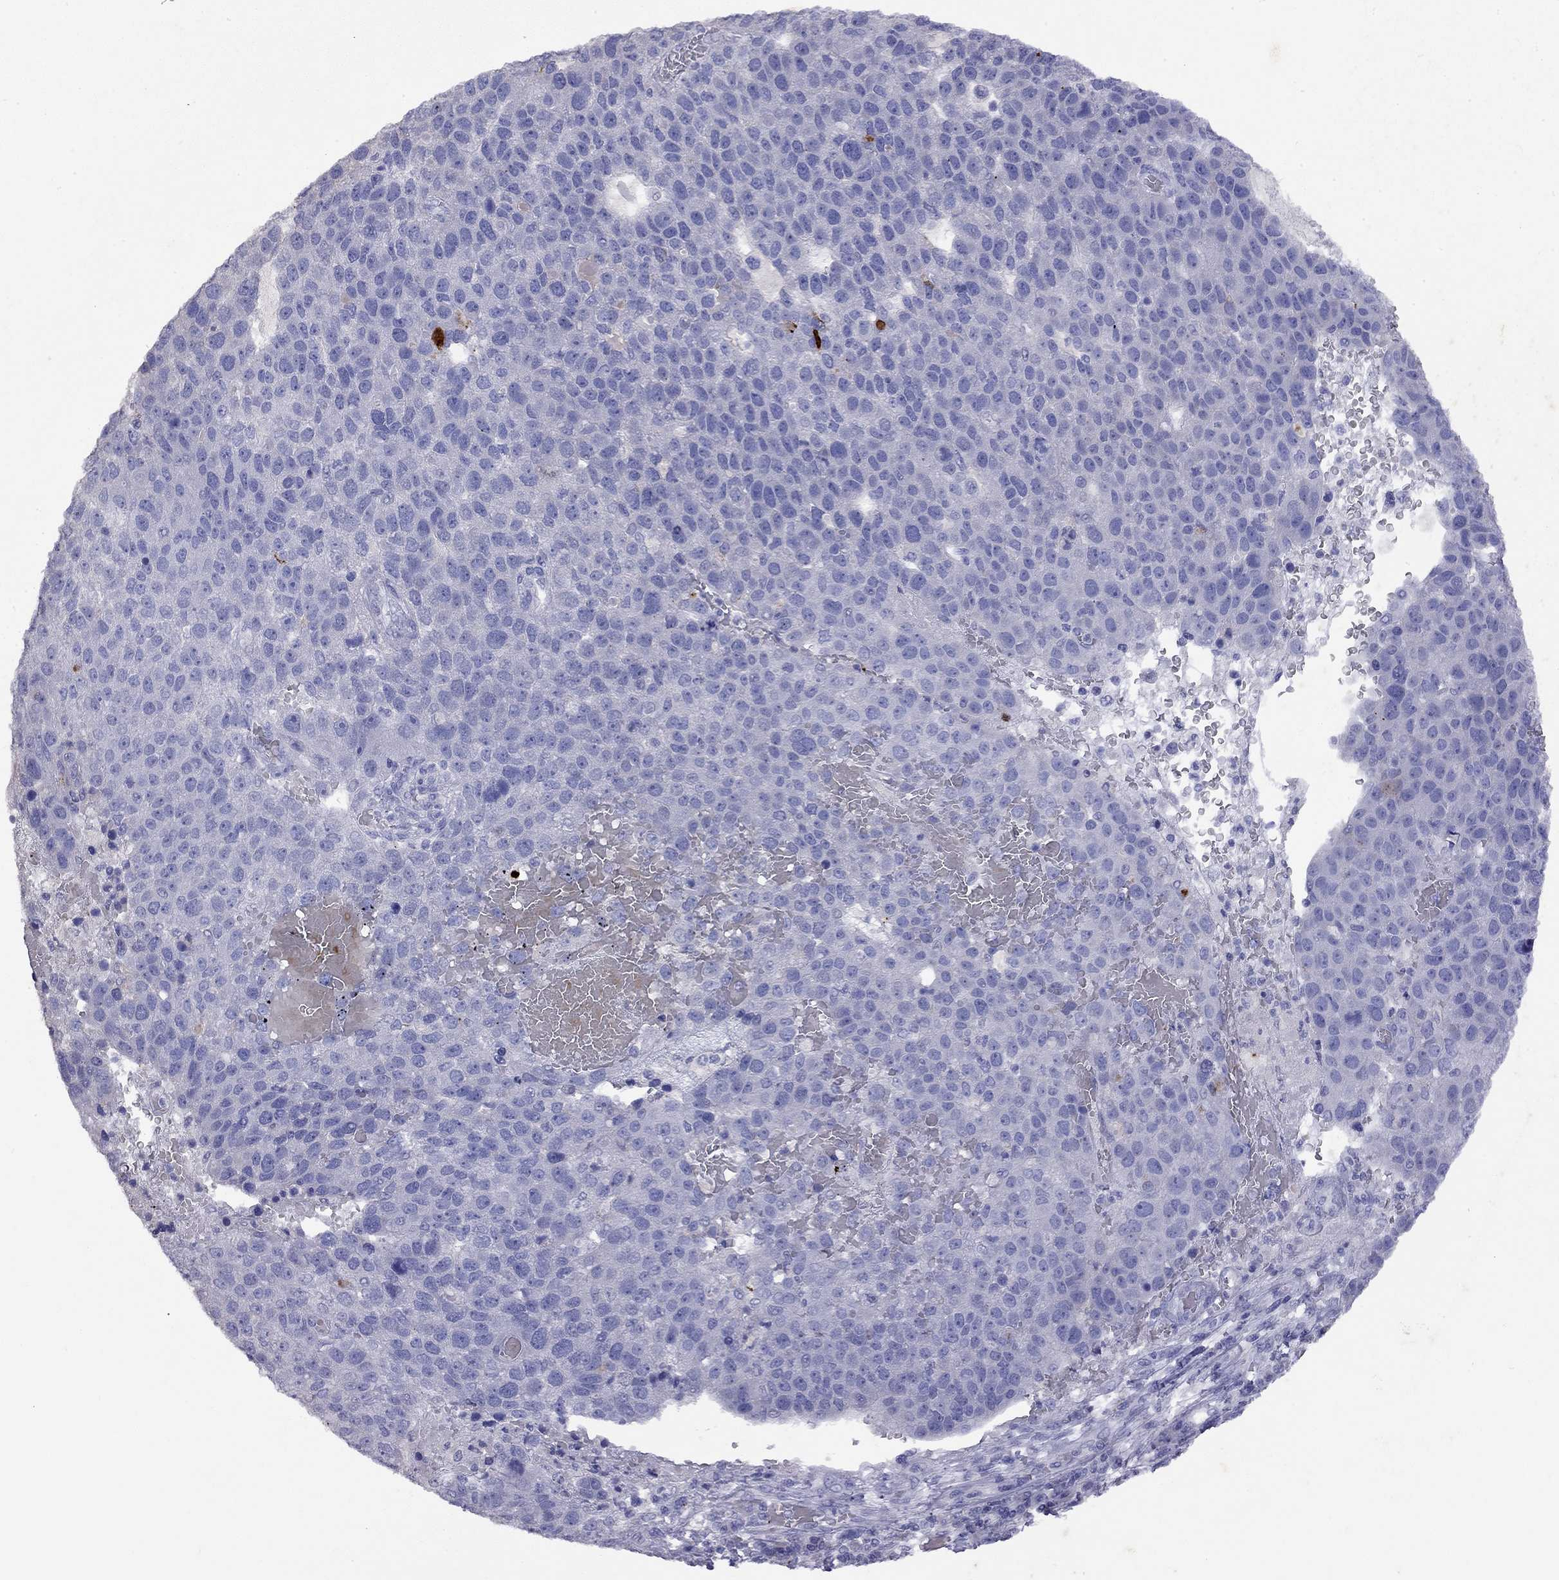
{"staining": {"intensity": "negative", "quantity": "none", "location": "none"}, "tissue": "pancreatic cancer", "cell_type": "Tumor cells", "image_type": "cancer", "snomed": [{"axis": "morphology", "description": "Adenocarcinoma, NOS"}, {"axis": "topography", "description": "Pancreas"}], "caption": "There is no significant positivity in tumor cells of pancreatic cancer (adenocarcinoma).", "gene": "GNAT3", "patient": {"sex": "female", "age": 61}}